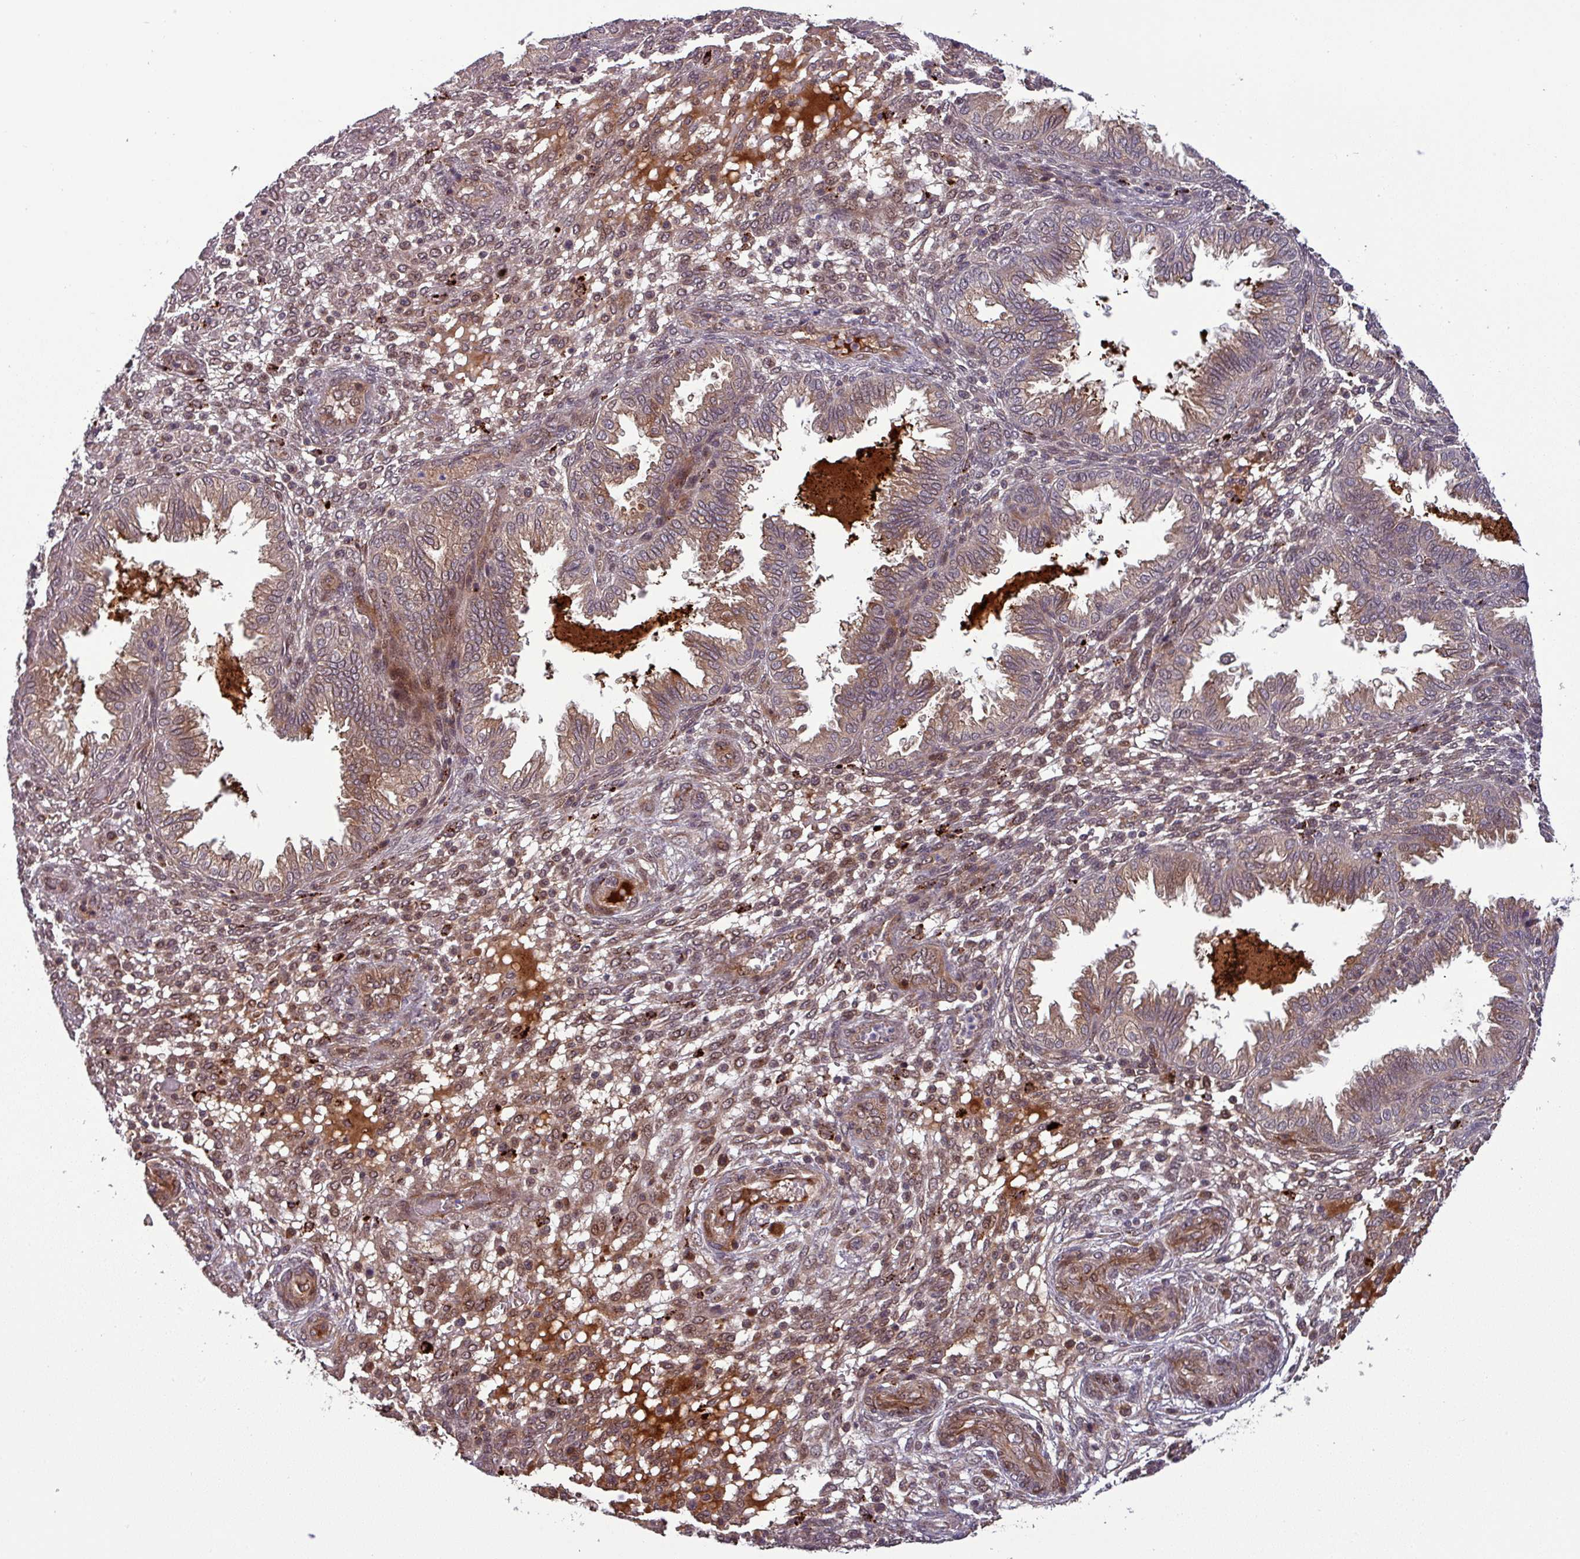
{"staining": {"intensity": "moderate", "quantity": "25%-75%", "location": "cytoplasmic/membranous"}, "tissue": "endometrium", "cell_type": "Cells in endometrial stroma", "image_type": "normal", "snomed": [{"axis": "morphology", "description": "Normal tissue, NOS"}, {"axis": "topography", "description": "Endometrium"}], "caption": "Protein analysis of normal endometrium demonstrates moderate cytoplasmic/membranous positivity in about 25%-75% of cells in endometrial stroma. (DAB (3,3'-diaminobenzidine) IHC, brown staining for protein, blue staining for nuclei).", "gene": "PUS1", "patient": {"sex": "female", "age": 33}}